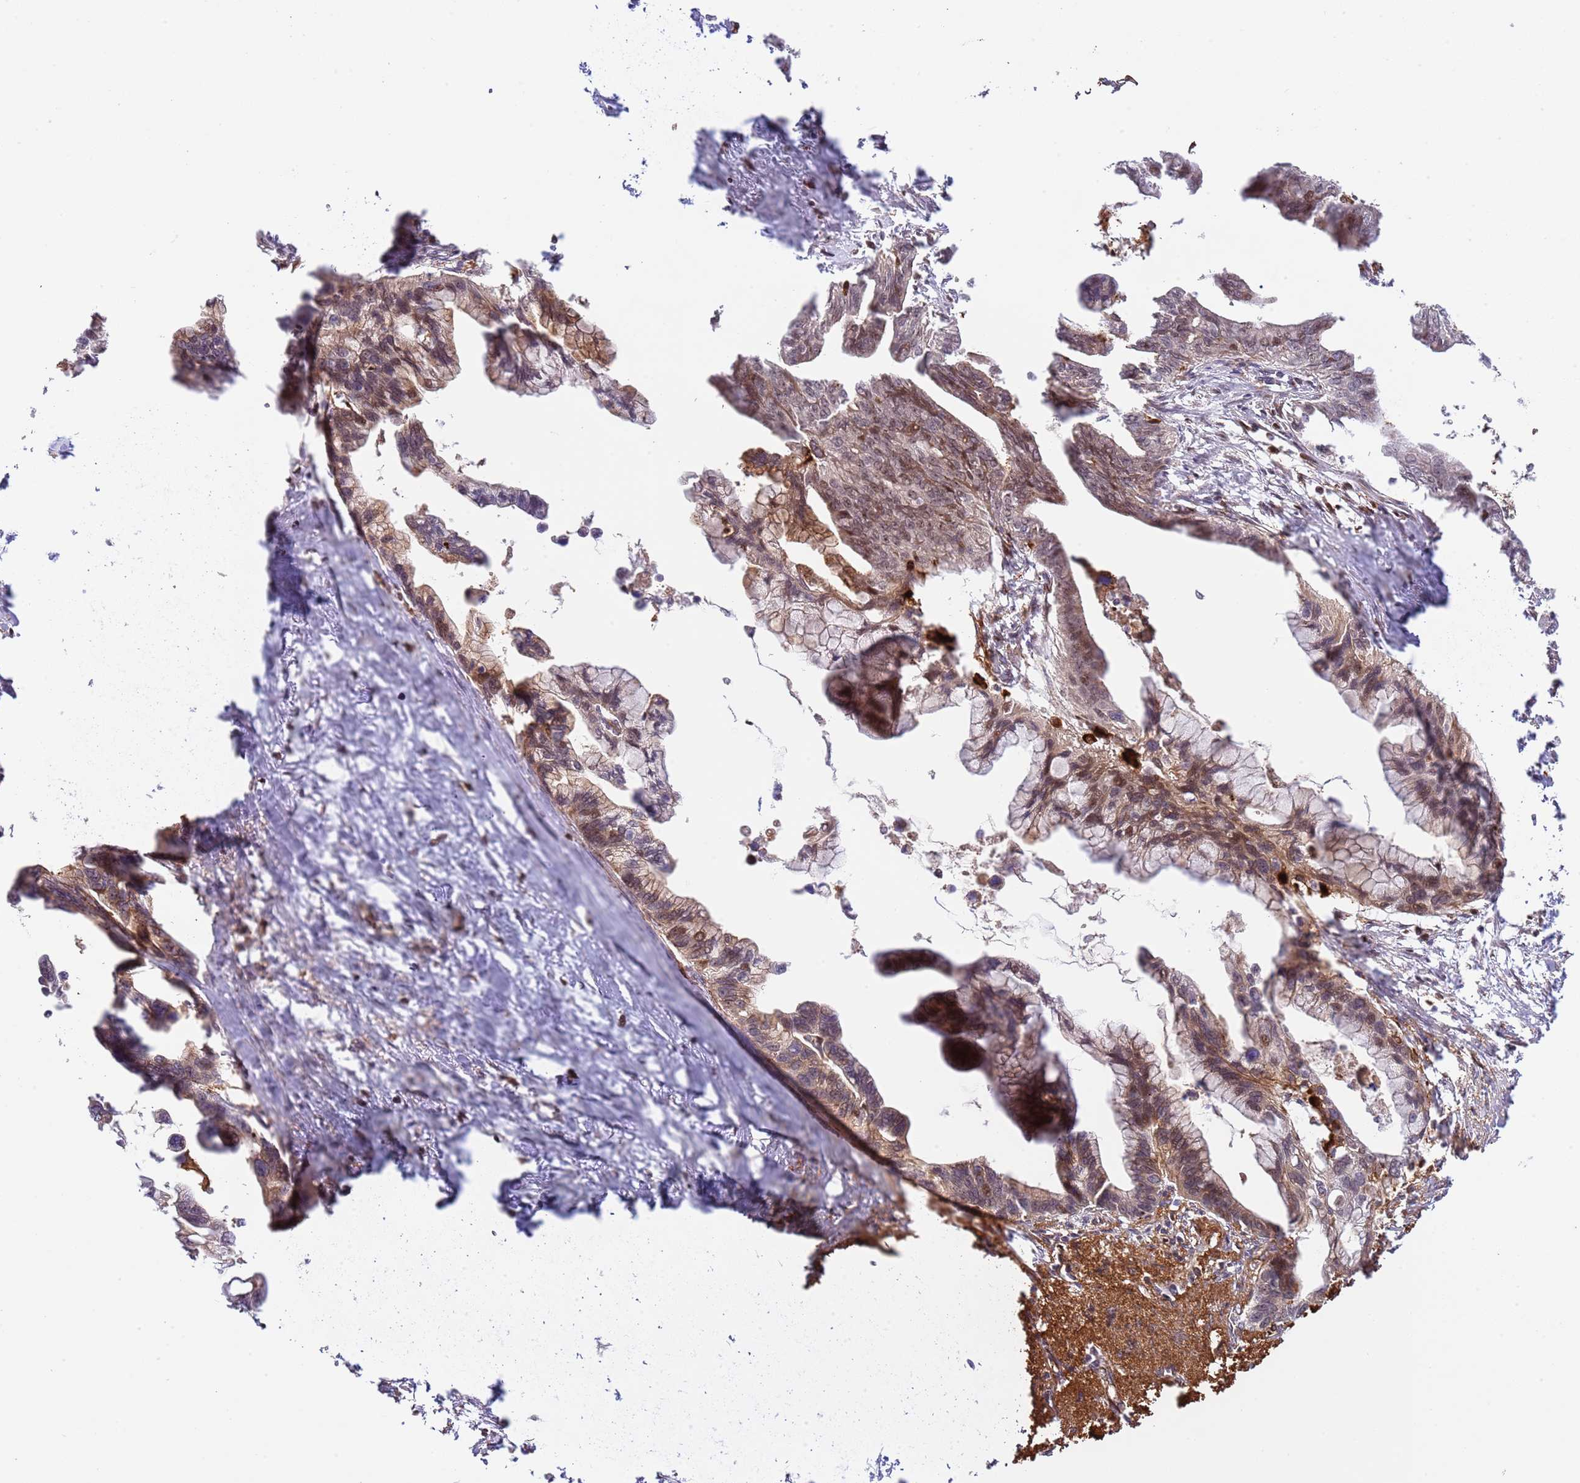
{"staining": {"intensity": "moderate", "quantity": ">75%", "location": "cytoplasmic/membranous,nuclear"}, "tissue": "pancreatic cancer", "cell_type": "Tumor cells", "image_type": "cancer", "snomed": [{"axis": "morphology", "description": "Adenocarcinoma, NOS"}, {"axis": "topography", "description": "Pancreas"}], "caption": "Tumor cells reveal moderate cytoplasmic/membranous and nuclear staining in about >75% of cells in adenocarcinoma (pancreatic). Ihc stains the protein in brown and the nuclei are stained blue.", "gene": "NEK3", "patient": {"sex": "female", "age": 83}}